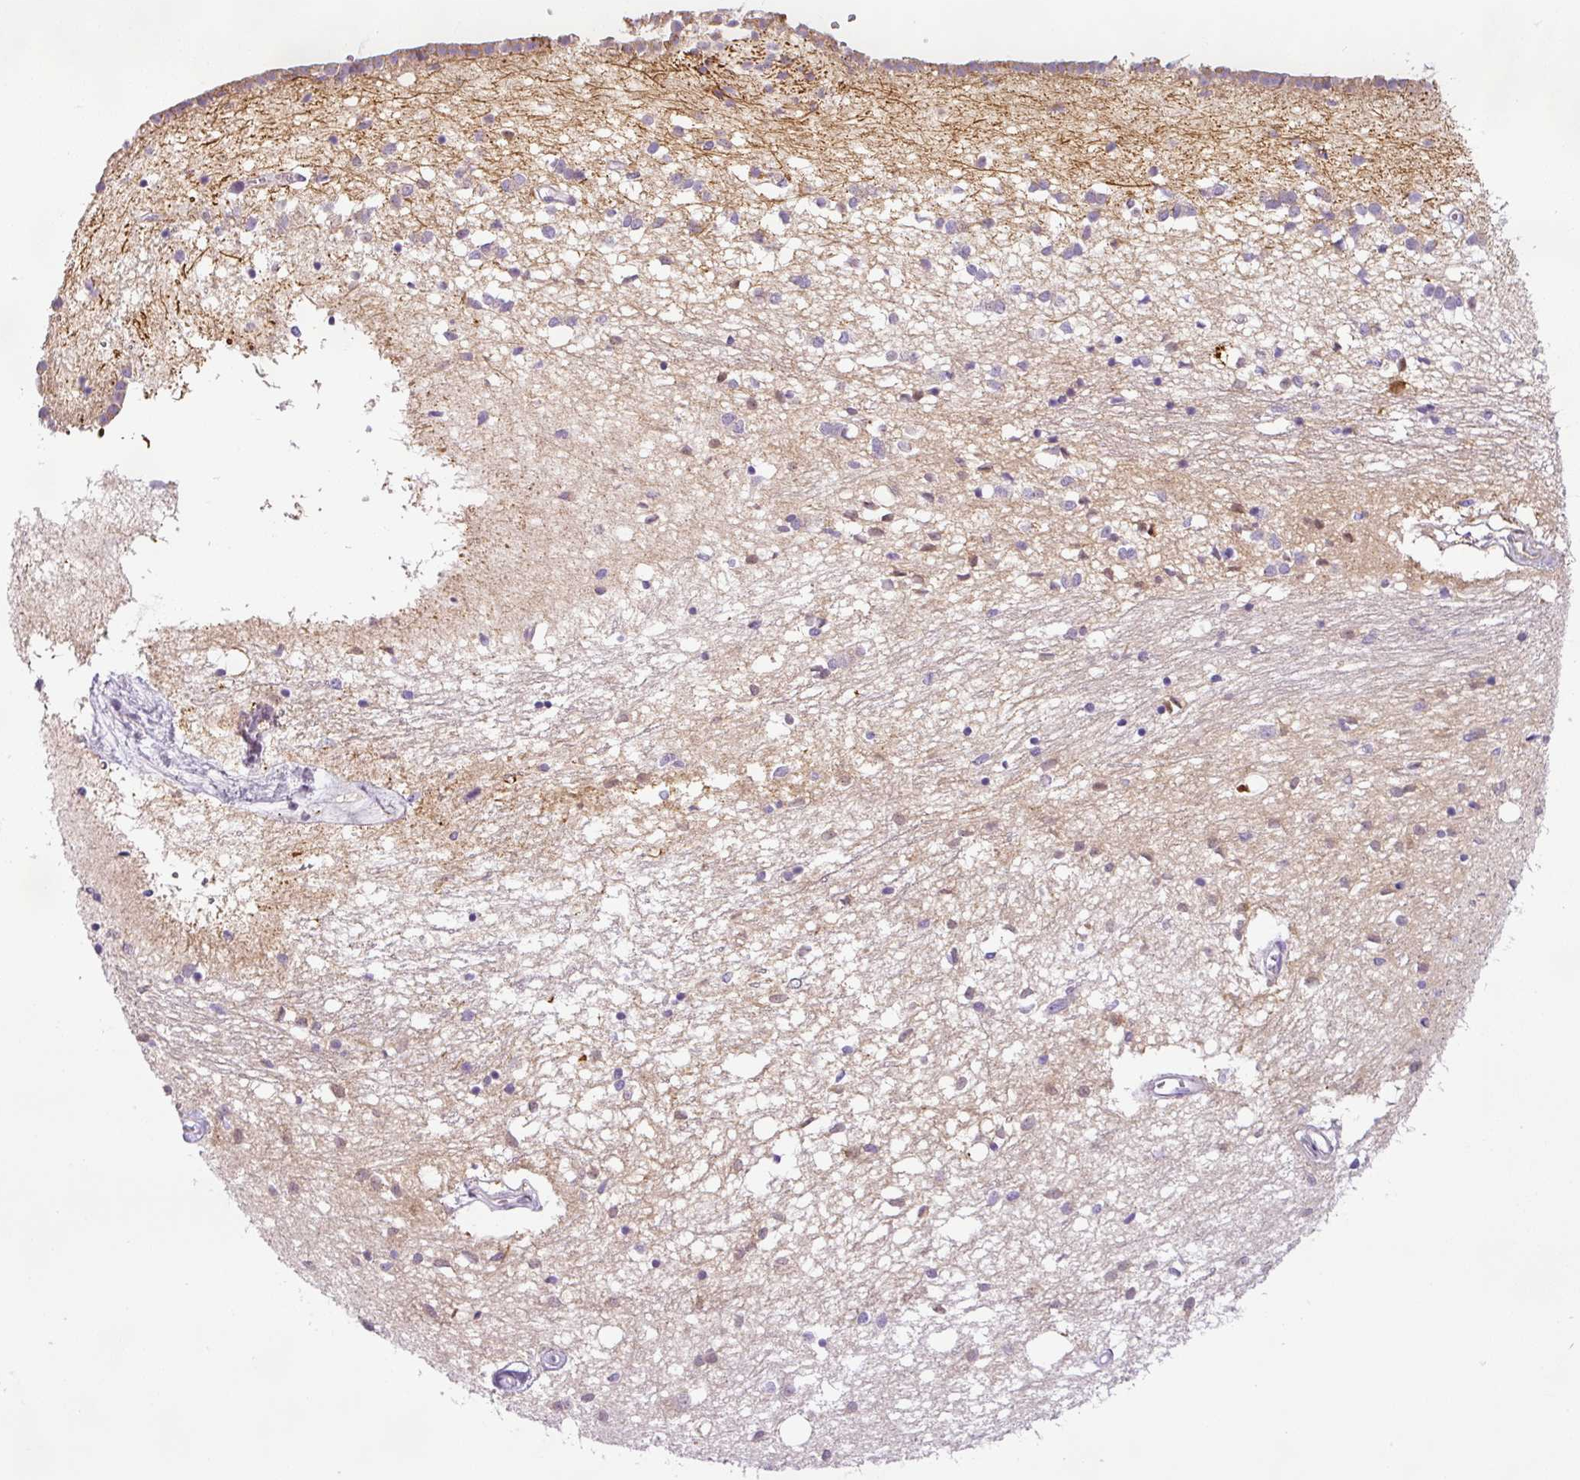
{"staining": {"intensity": "moderate", "quantity": "25%-75%", "location": "cytoplasmic/membranous"}, "tissue": "caudate", "cell_type": "Glial cells", "image_type": "normal", "snomed": [{"axis": "morphology", "description": "Normal tissue, NOS"}, {"axis": "topography", "description": "Lateral ventricle wall"}], "caption": "Caudate stained with IHC reveals moderate cytoplasmic/membranous staining in approximately 25%-75% of glial cells. Using DAB (3,3'-diaminobenzidine) (brown) and hematoxylin (blue) stains, captured at high magnification using brightfield microscopy.", "gene": "HMCN2", "patient": {"sex": "male", "age": 70}}